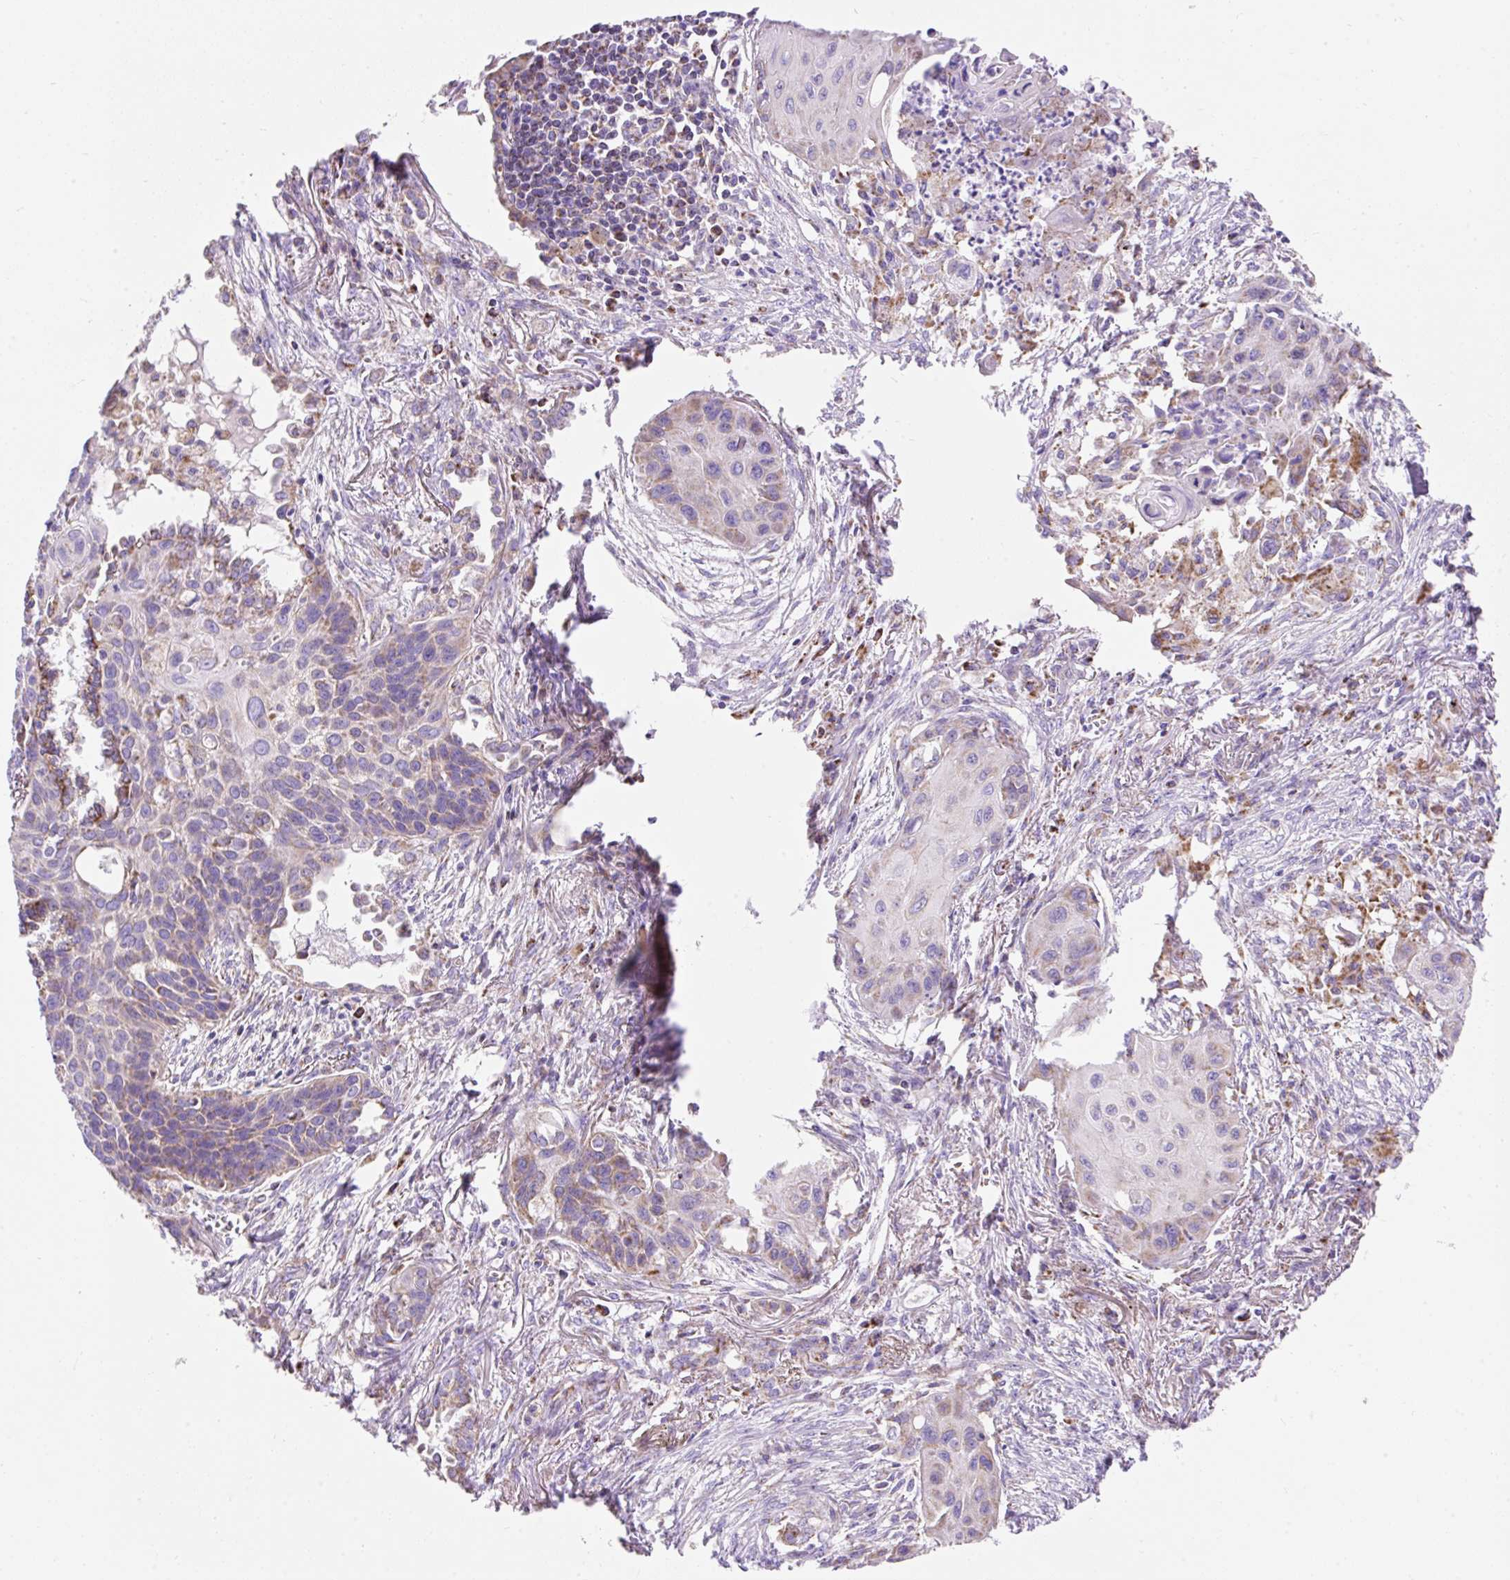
{"staining": {"intensity": "moderate", "quantity": "25%-75%", "location": "cytoplasmic/membranous"}, "tissue": "lung cancer", "cell_type": "Tumor cells", "image_type": "cancer", "snomed": [{"axis": "morphology", "description": "Squamous cell carcinoma, NOS"}, {"axis": "topography", "description": "Lung"}], "caption": "Immunohistochemical staining of human lung cancer (squamous cell carcinoma) exhibits medium levels of moderate cytoplasmic/membranous expression in about 25%-75% of tumor cells. Nuclei are stained in blue.", "gene": "DAAM2", "patient": {"sex": "male", "age": 71}}